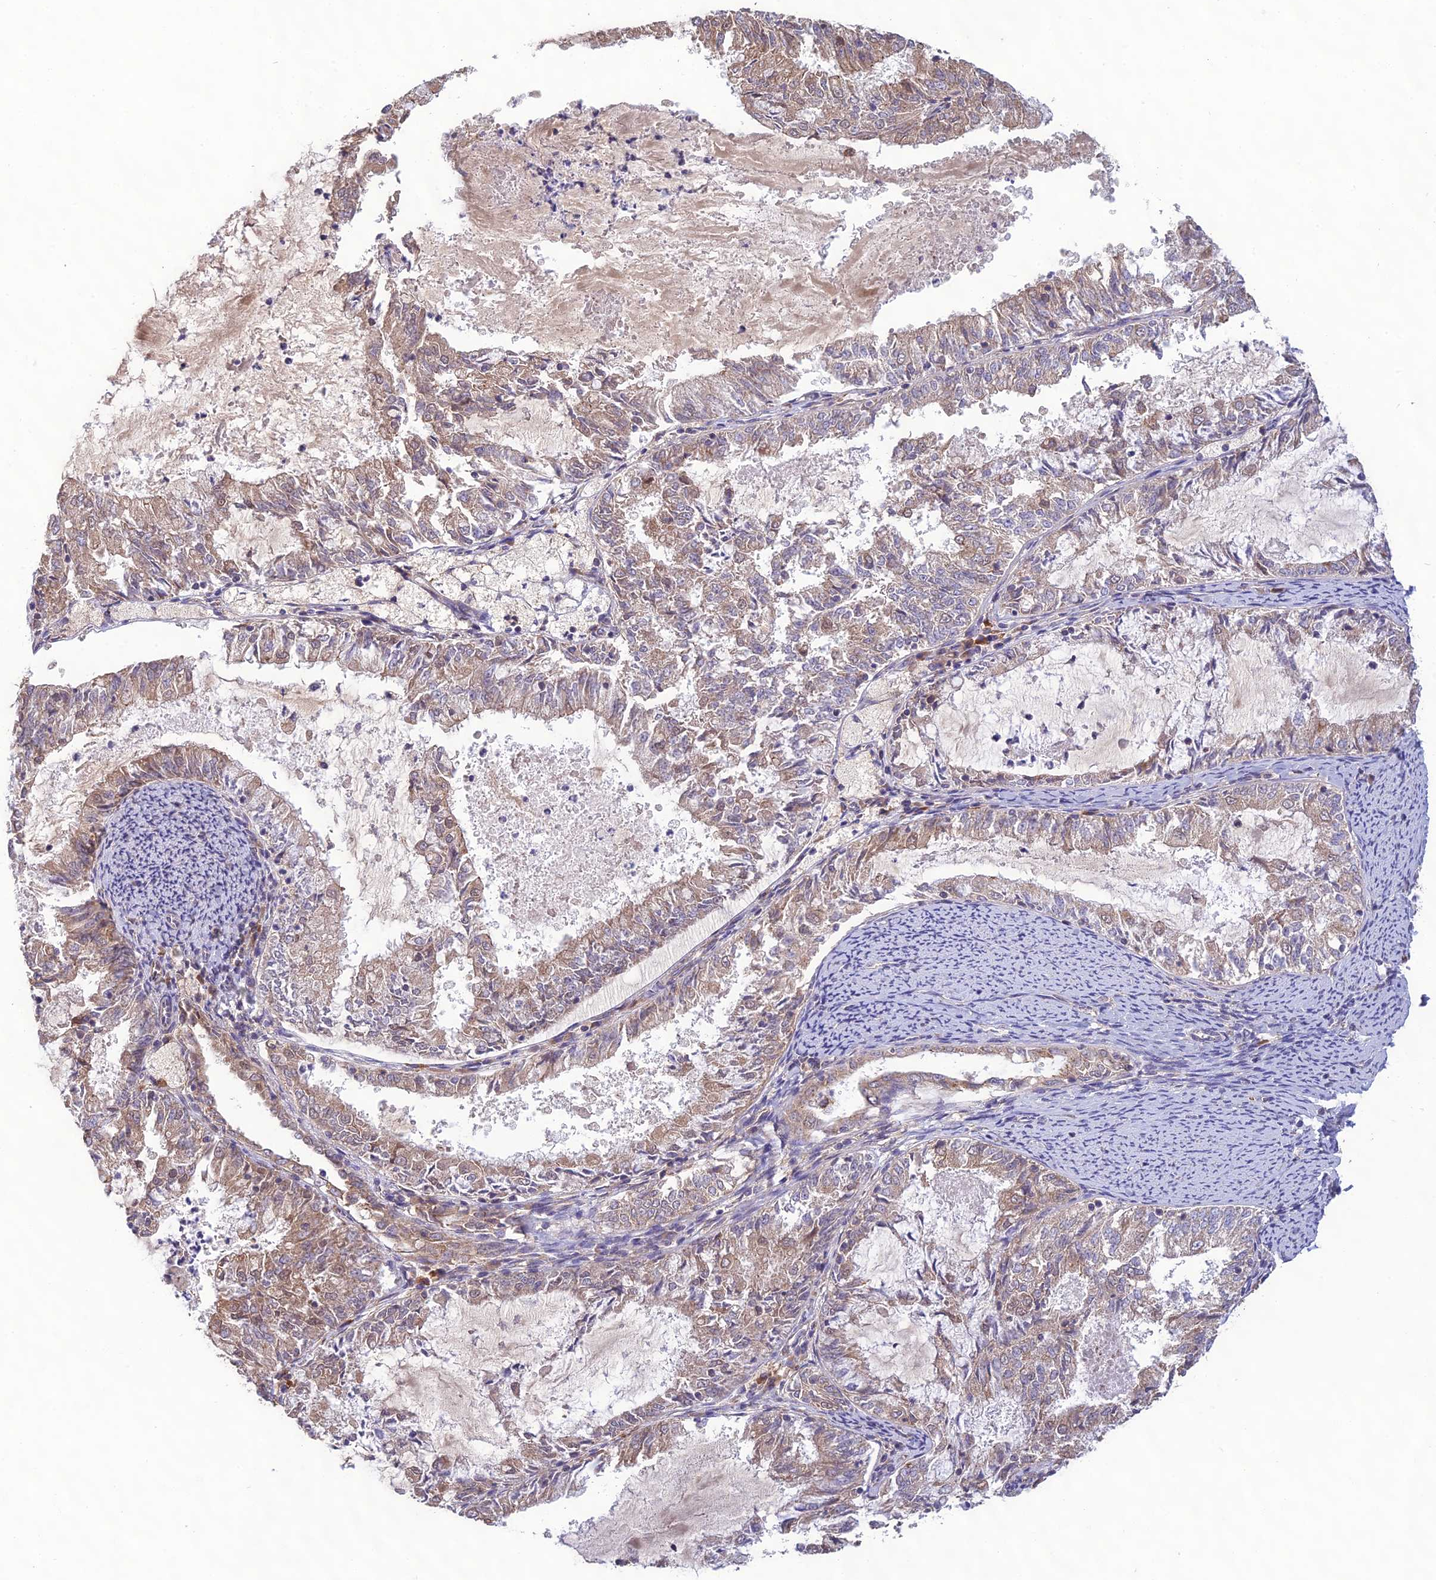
{"staining": {"intensity": "moderate", "quantity": ">75%", "location": "cytoplasmic/membranous"}, "tissue": "endometrial cancer", "cell_type": "Tumor cells", "image_type": "cancer", "snomed": [{"axis": "morphology", "description": "Adenocarcinoma, NOS"}, {"axis": "topography", "description": "Endometrium"}], "caption": "Immunohistochemistry (IHC) image of neoplastic tissue: human adenocarcinoma (endometrial) stained using immunohistochemistry (IHC) displays medium levels of moderate protein expression localized specifically in the cytoplasmic/membranous of tumor cells, appearing as a cytoplasmic/membranous brown color.", "gene": "MRNIP", "patient": {"sex": "female", "age": 57}}